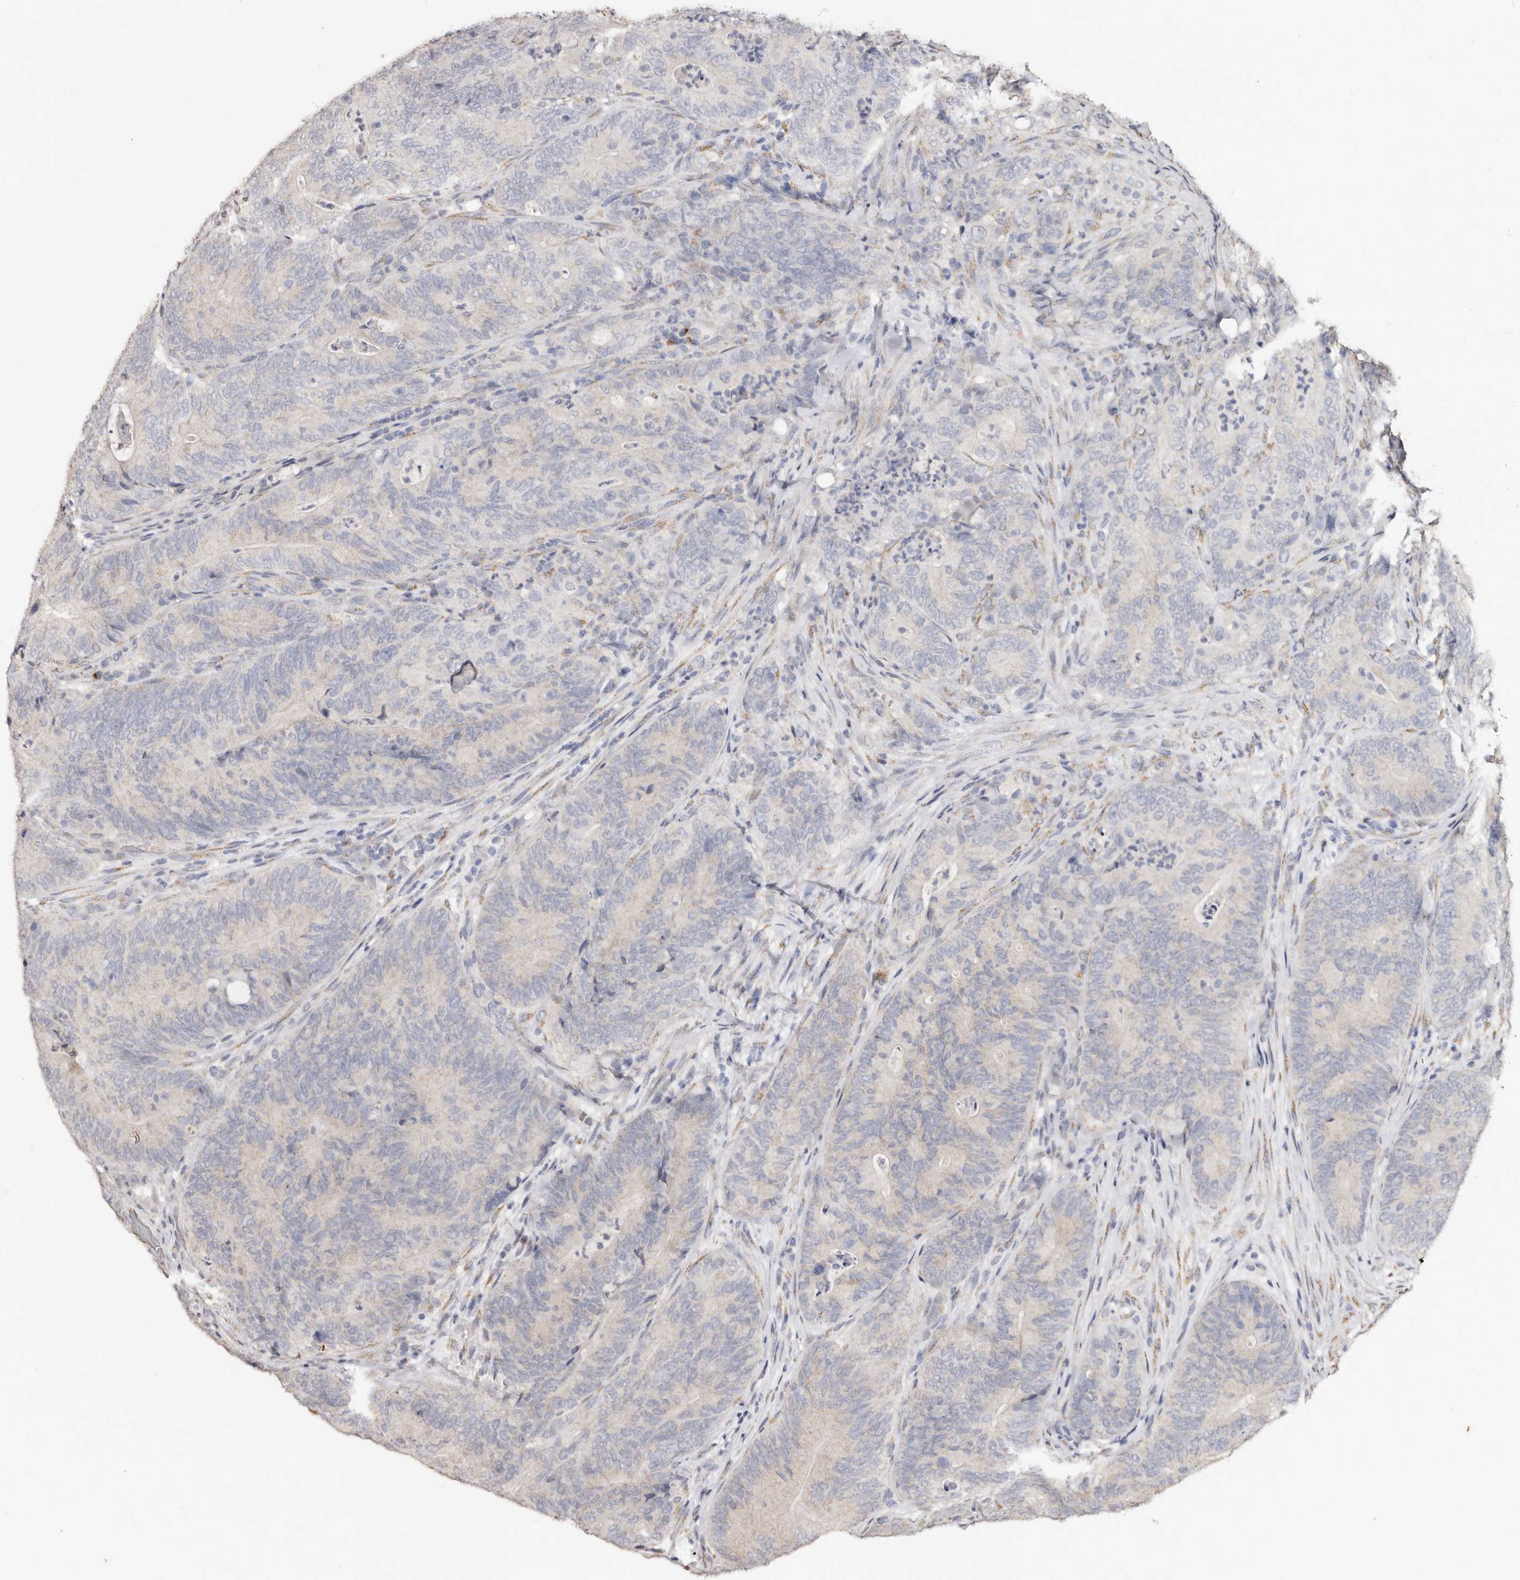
{"staining": {"intensity": "moderate", "quantity": "<25%", "location": "cytoplasmic/membranous"}, "tissue": "colorectal cancer", "cell_type": "Tumor cells", "image_type": "cancer", "snomed": [{"axis": "morphology", "description": "Normal tissue, NOS"}, {"axis": "topography", "description": "Colon"}], "caption": "There is low levels of moderate cytoplasmic/membranous staining in tumor cells of colorectal cancer, as demonstrated by immunohistochemical staining (brown color).", "gene": "LGALS7B", "patient": {"sex": "female", "age": 82}}